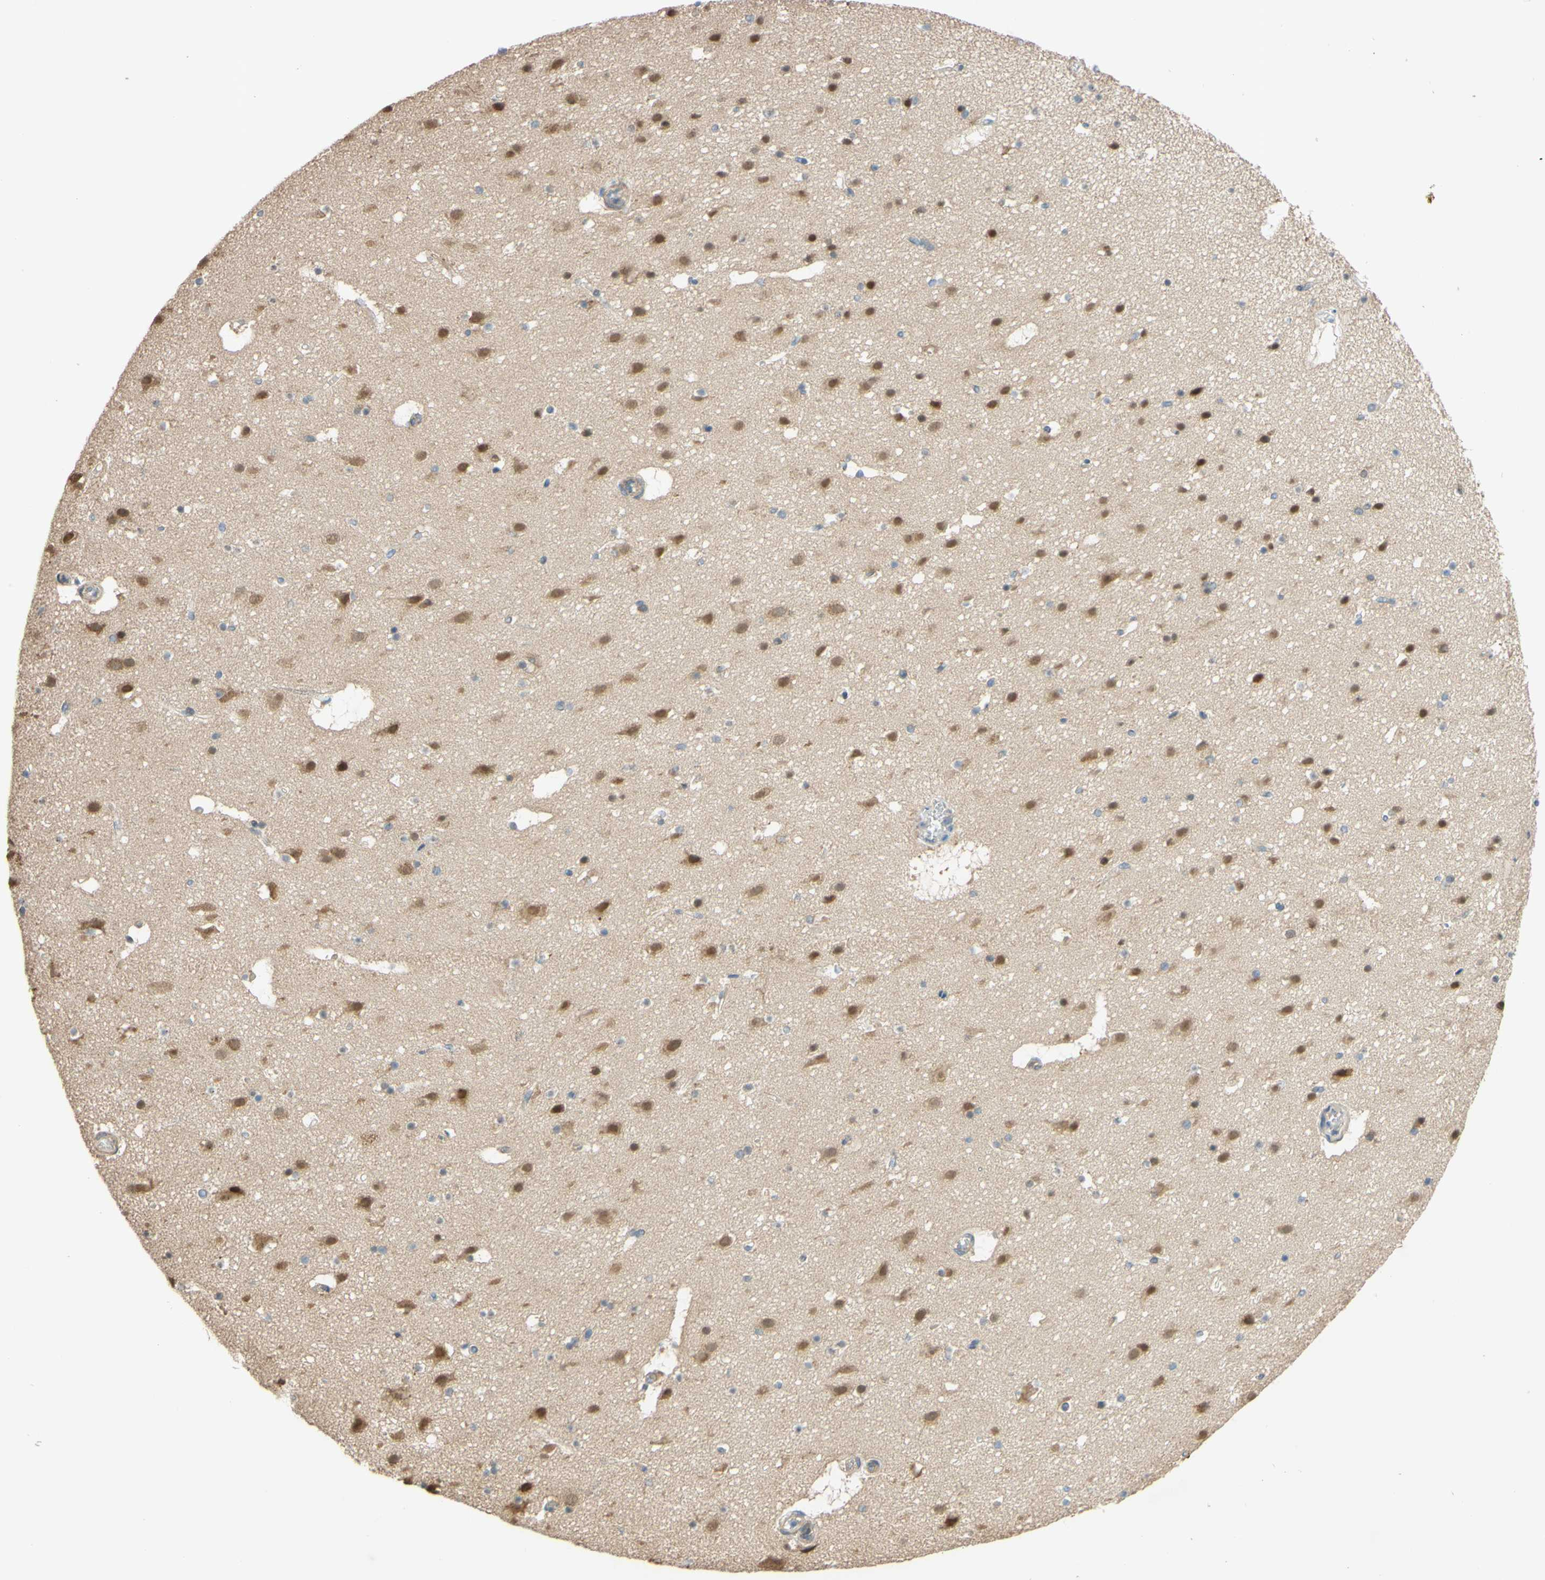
{"staining": {"intensity": "negative", "quantity": "none", "location": "none"}, "tissue": "cerebral cortex", "cell_type": "Endothelial cells", "image_type": "normal", "snomed": [{"axis": "morphology", "description": "Normal tissue, NOS"}, {"axis": "topography", "description": "Cerebral cortex"}], "caption": "Protein analysis of benign cerebral cortex exhibits no significant staining in endothelial cells.", "gene": "GATA1", "patient": {"sex": "male", "age": 45}}